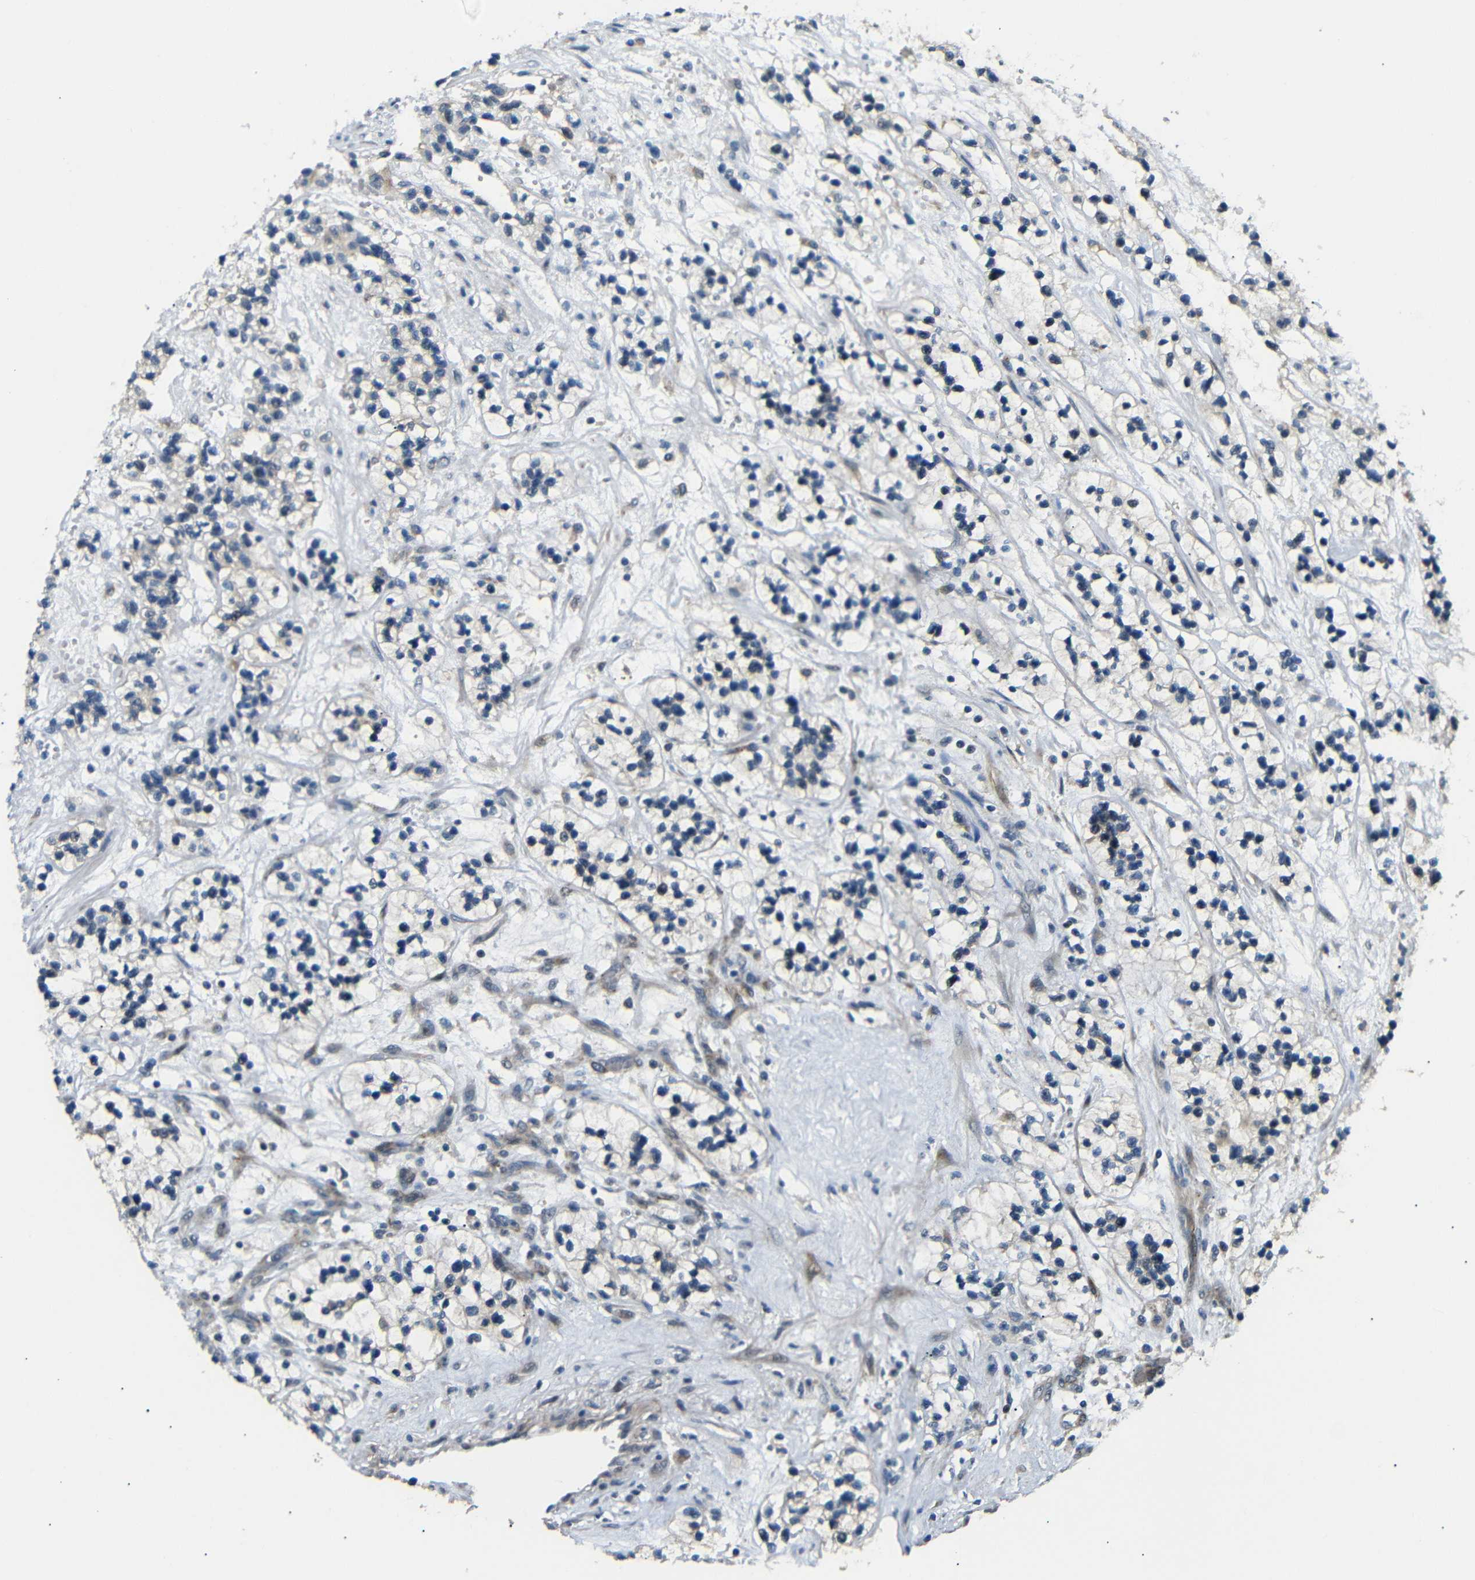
{"staining": {"intensity": "negative", "quantity": "none", "location": "none"}, "tissue": "renal cancer", "cell_type": "Tumor cells", "image_type": "cancer", "snomed": [{"axis": "morphology", "description": "Adenocarcinoma, NOS"}, {"axis": "topography", "description": "Kidney"}], "caption": "Immunohistochemistry micrograph of human renal cancer stained for a protein (brown), which reveals no staining in tumor cells.", "gene": "SYDE1", "patient": {"sex": "female", "age": 57}}